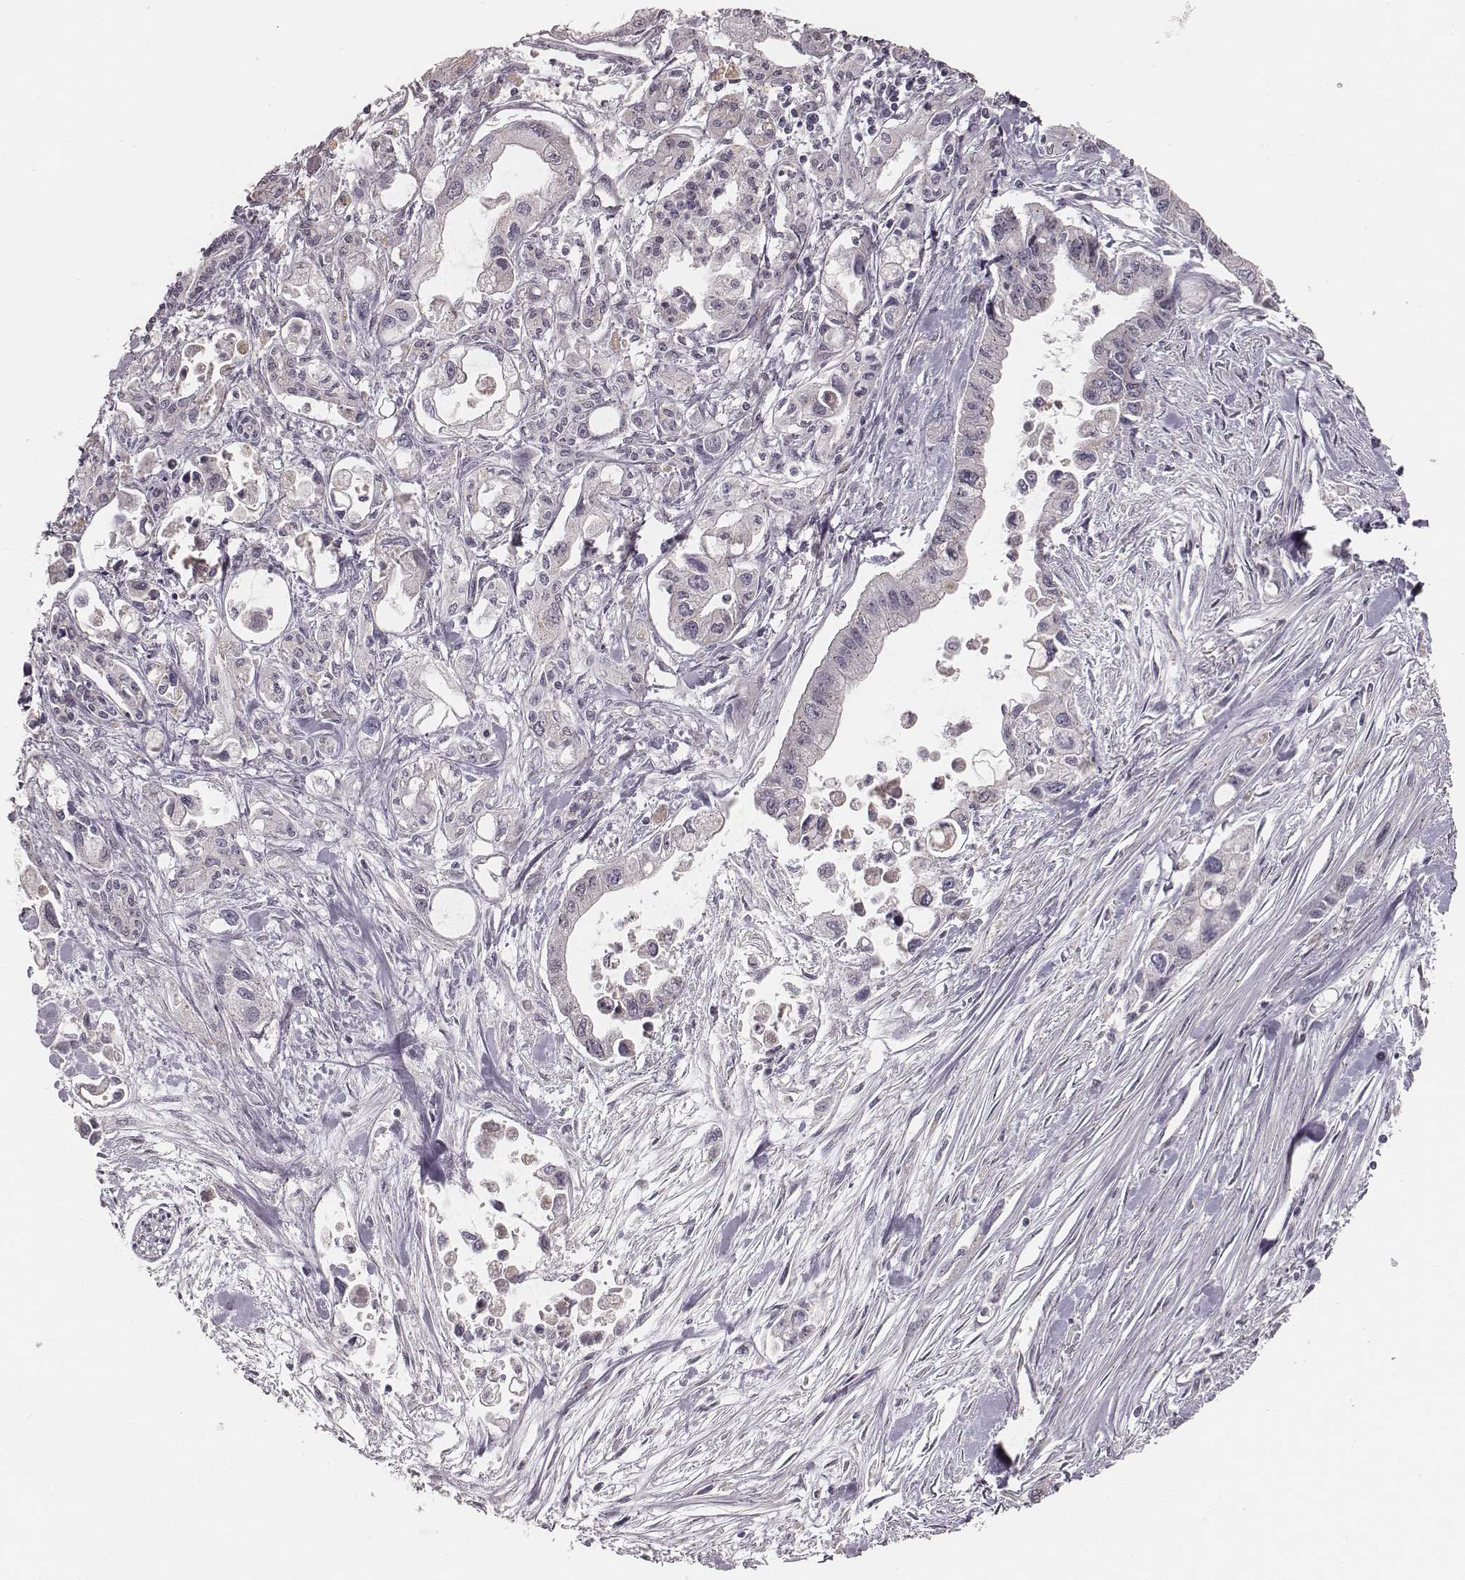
{"staining": {"intensity": "negative", "quantity": "none", "location": "none"}, "tissue": "pancreatic cancer", "cell_type": "Tumor cells", "image_type": "cancer", "snomed": [{"axis": "morphology", "description": "Adenocarcinoma, NOS"}, {"axis": "topography", "description": "Pancreas"}], "caption": "Pancreatic adenocarcinoma was stained to show a protein in brown. There is no significant expression in tumor cells. (Stains: DAB immunohistochemistry with hematoxylin counter stain, Microscopy: brightfield microscopy at high magnification).", "gene": "SLC7A4", "patient": {"sex": "female", "age": 61}}